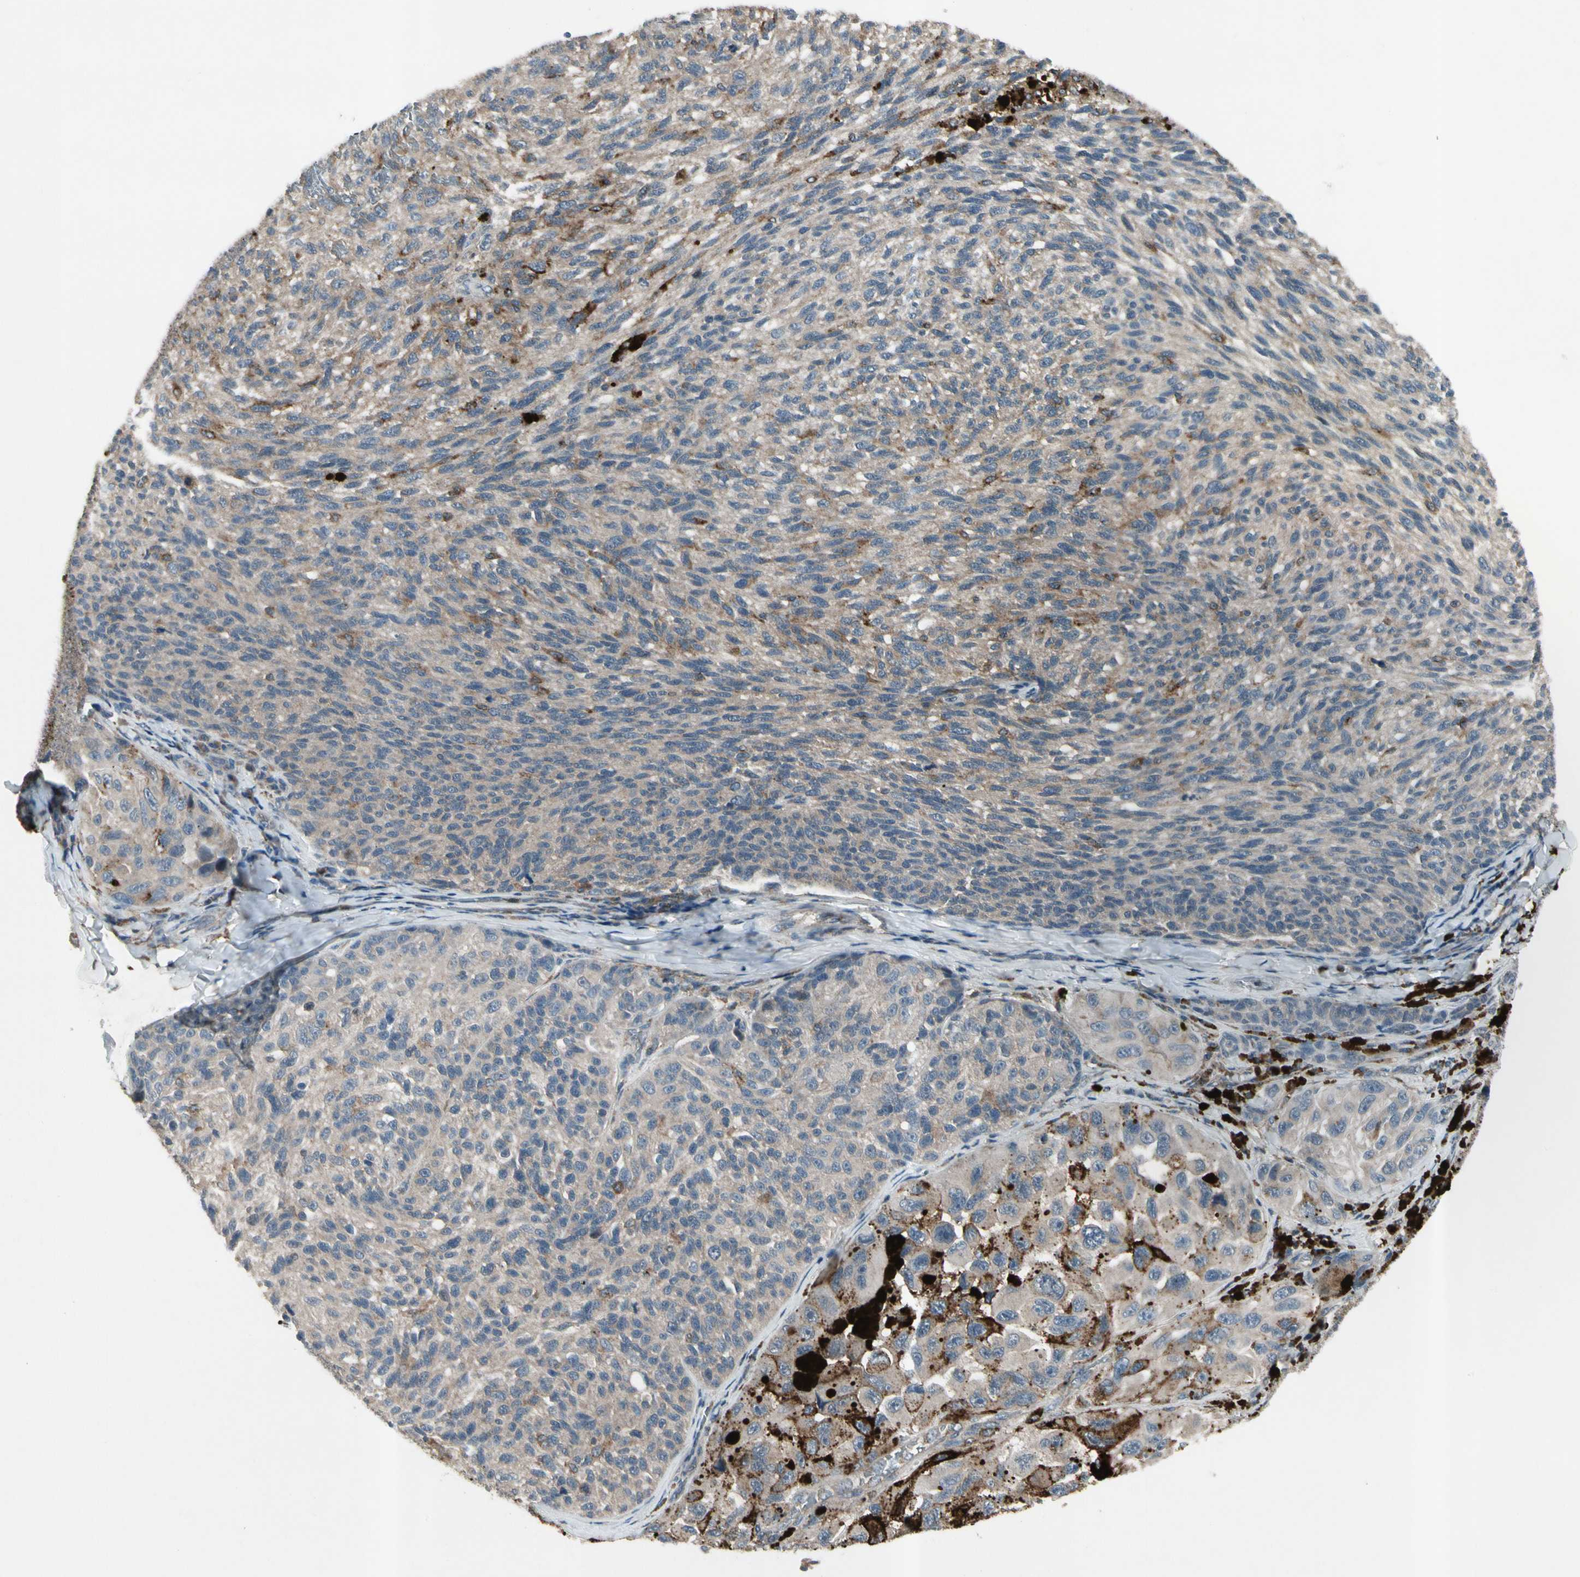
{"staining": {"intensity": "weak", "quantity": "25%-75%", "location": "cytoplasmic/membranous"}, "tissue": "melanoma", "cell_type": "Tumor cells", "image_type": "cancer", "snomed": [{"axis": "morphology", "description": "Malignant melanoma, NOS"}, {"axis": "topography", "description": "Skin"}], "caption": "Melanoma stained for a protein (brown) shows weak cytoplasmic/membranous positive expression in about 25%-75% of tumor cells.", "gene": "NMI", "patient": {"sex": "female", "age": 73}}